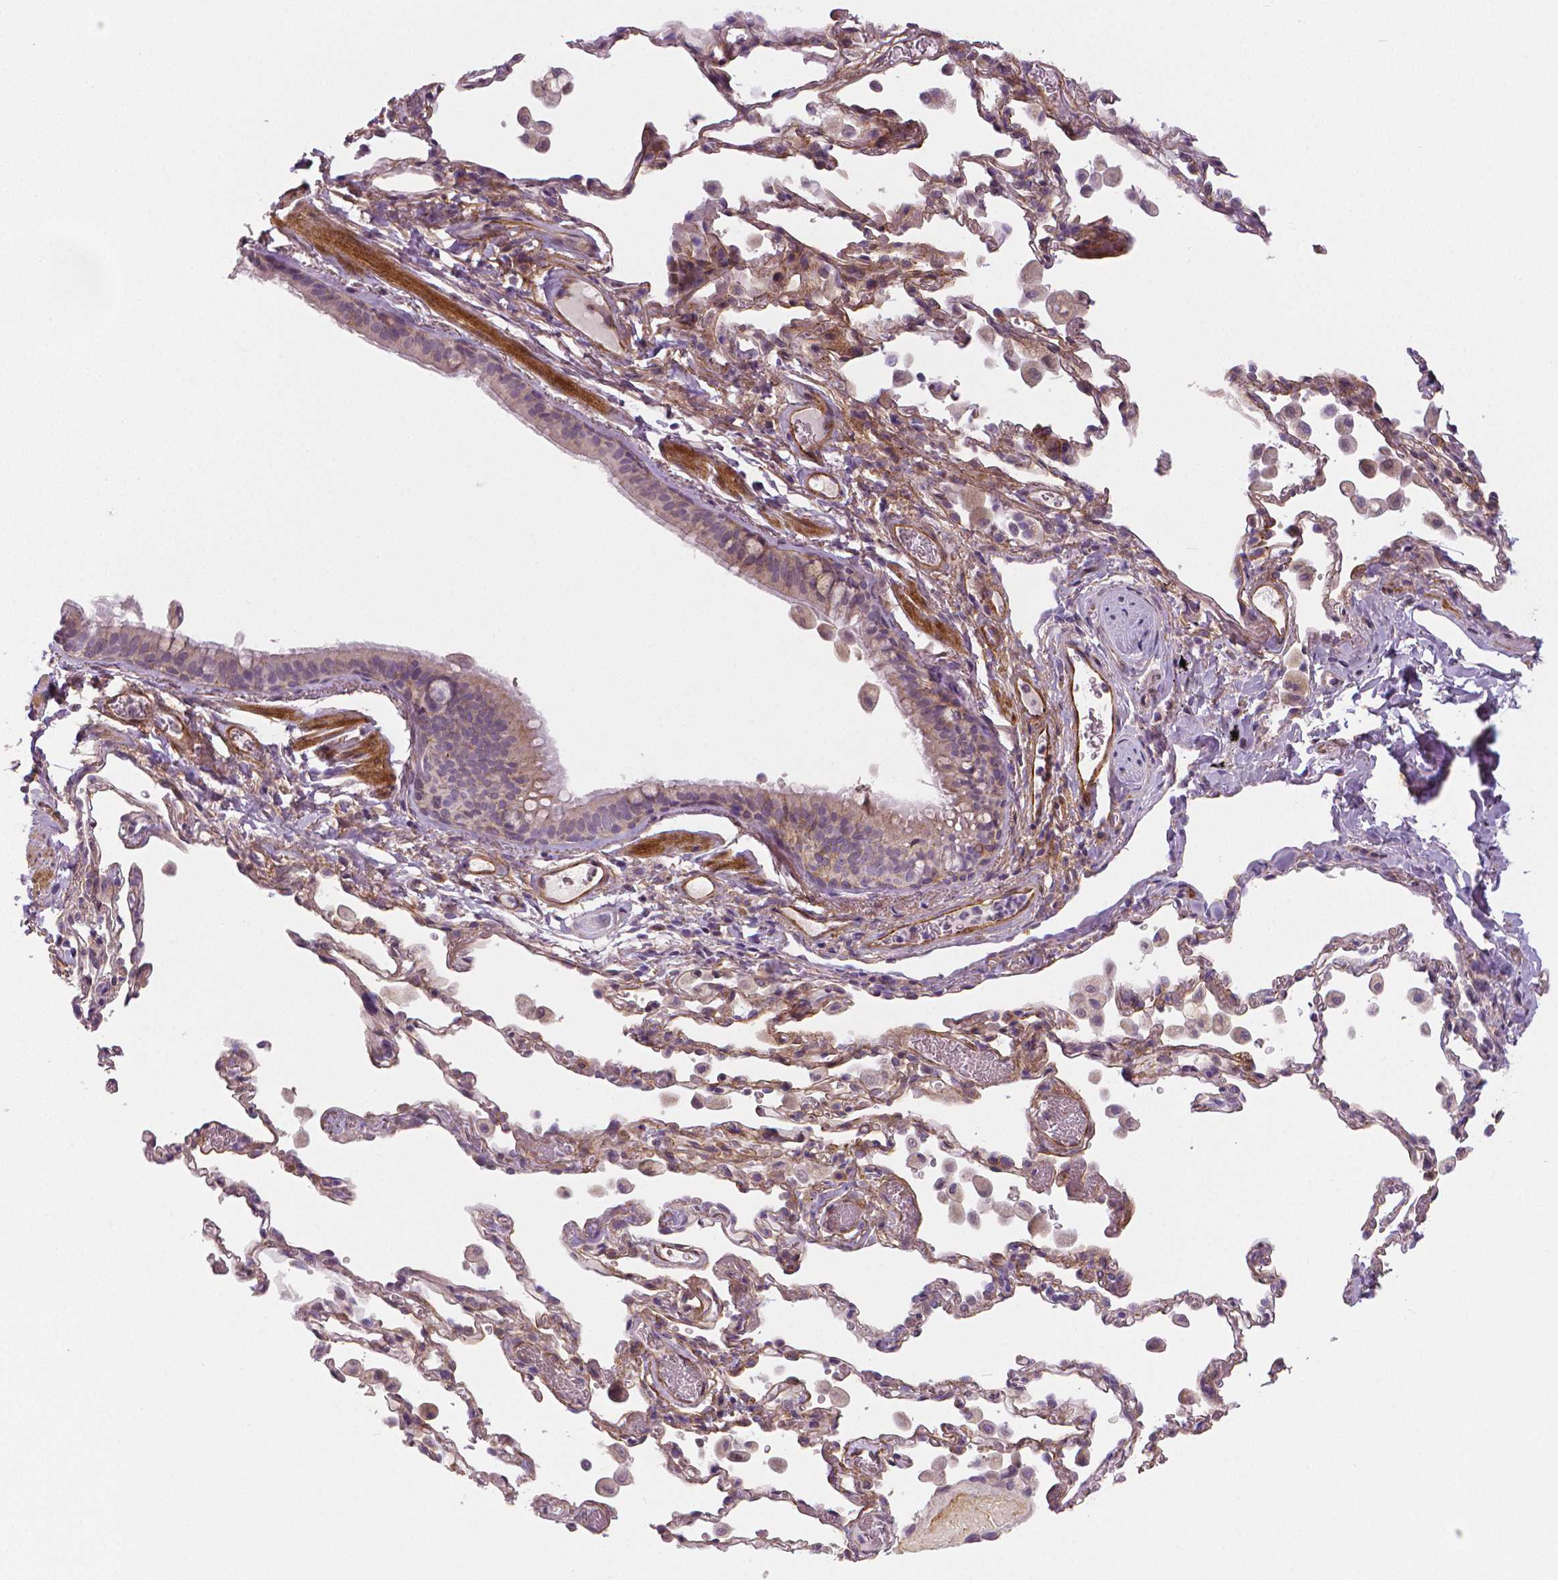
{"staining": {"intensity": "weak", "quantity": "<25%", "location": "cytoplasmic/membranous"}, "tissue": "bronchus", "cell_type": "Respiratory epithelial cells", "image_type": "normal", "snomed": [{"axis": "morphology", "description": "Normal tissue, NOS"}, {"axis": "topography", "description": "Bronchus"}, {"axis": "topography", "description": "Lung"}], "caption": "Respiratory epithelial cells are negative for protein expression in benign human bronchus. (Immunohistochemistry (ihc), brightfield microscopy, high magnification).", "gene": "FLT1", "patient": {"sex": "male", "age": 54}}